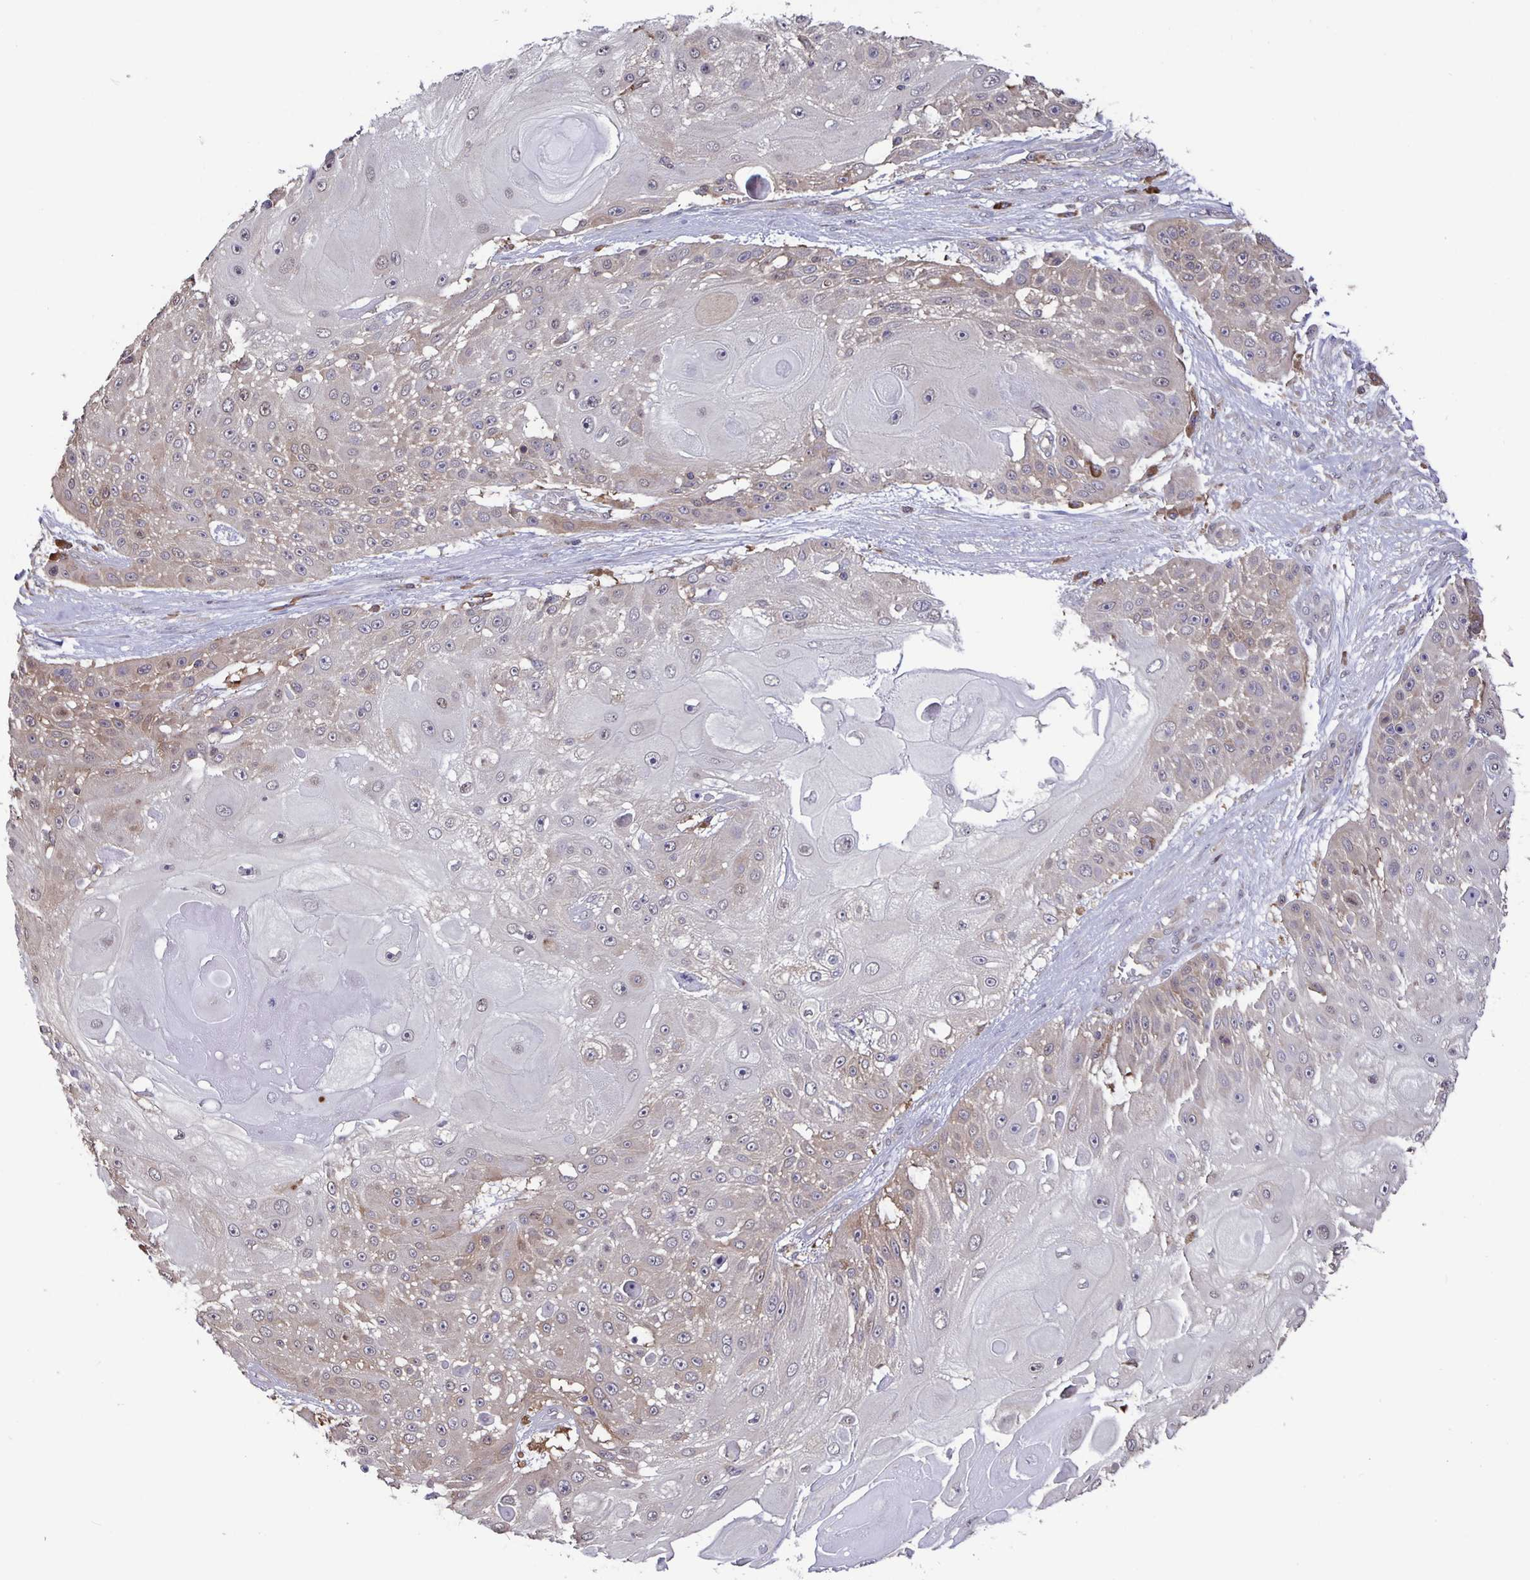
{"staining": {"intensity": "weak", "quantity": "25%-75%", "location": "cytoplasmic/membranous"}, "tissue": "skin cancer", "cell_type": "Tumor cells", "image_type": "cancer", "snomed": [{"axis": "morphology", "description": "Squamous cell carcinoma, NOS"}, {"axis": "topography", "description": "Skin"}], "caption": "A low amount of weak cytoplasmic/membranous expression is present in about 25%-75% of tumor cells in squamous cell carcinoma (skin) tissue. (IHC, brightfield microscopy, high magnification).", "gene": "FEM1C", "patient": {"sex": "female", "age": 86}}